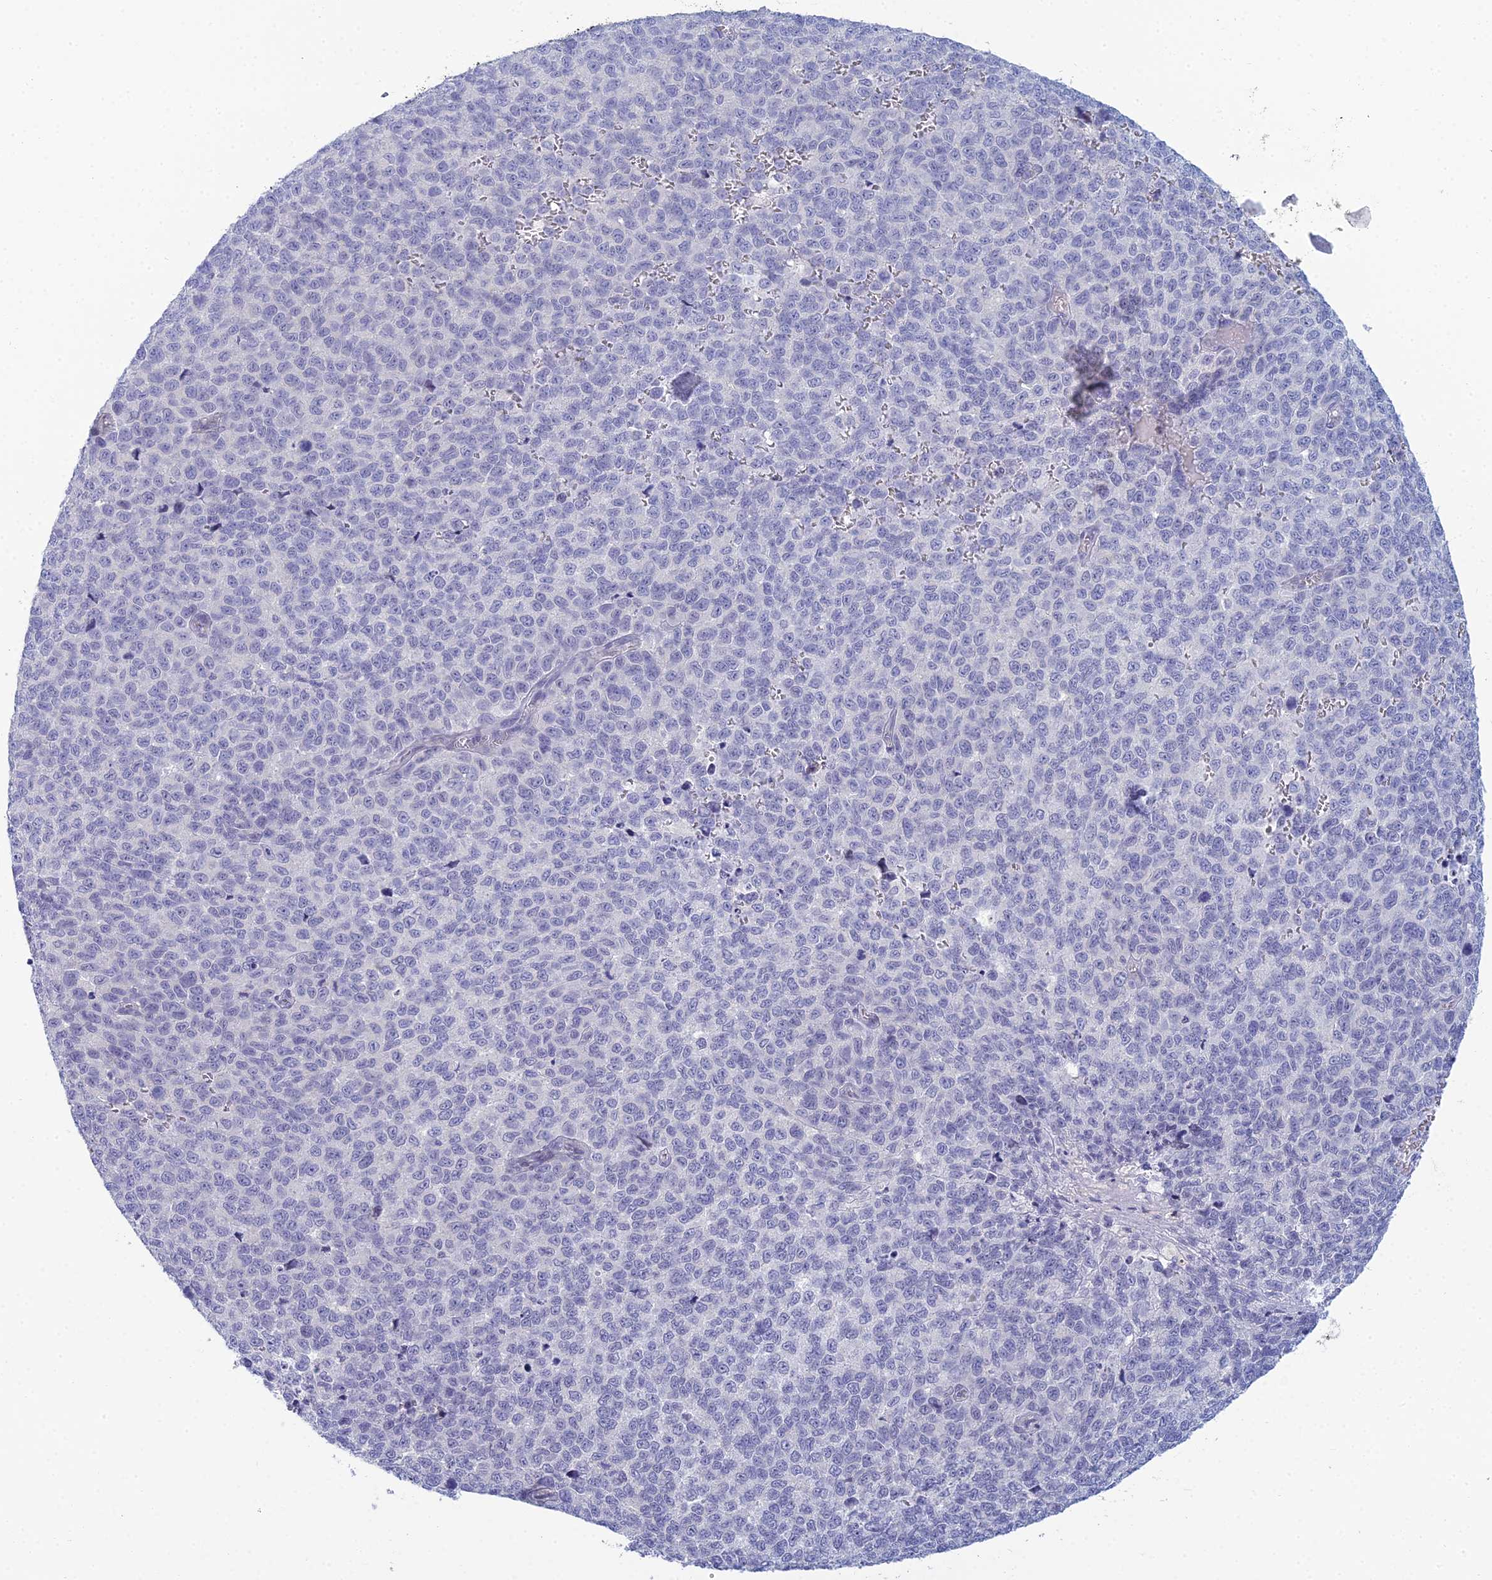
{"staining": {"intensity": "negative", "quantity": "none", "location": "none"}, "tissue": "melanoma", "cell_type": "Tumor cells", "image_type": "cancer", "snomed": [{"axis": "morphology", "description": "Malignant melanoma, NOS"}, {"axis": "topography", "description": "Nose, NOS"}], "caption": "Human malignant melanoma stained for a protein using immunohistochemistry exhibits no staining in tumor cells.", "gene": "MUC13", "patient": {"sex": "female", "age": 48}}